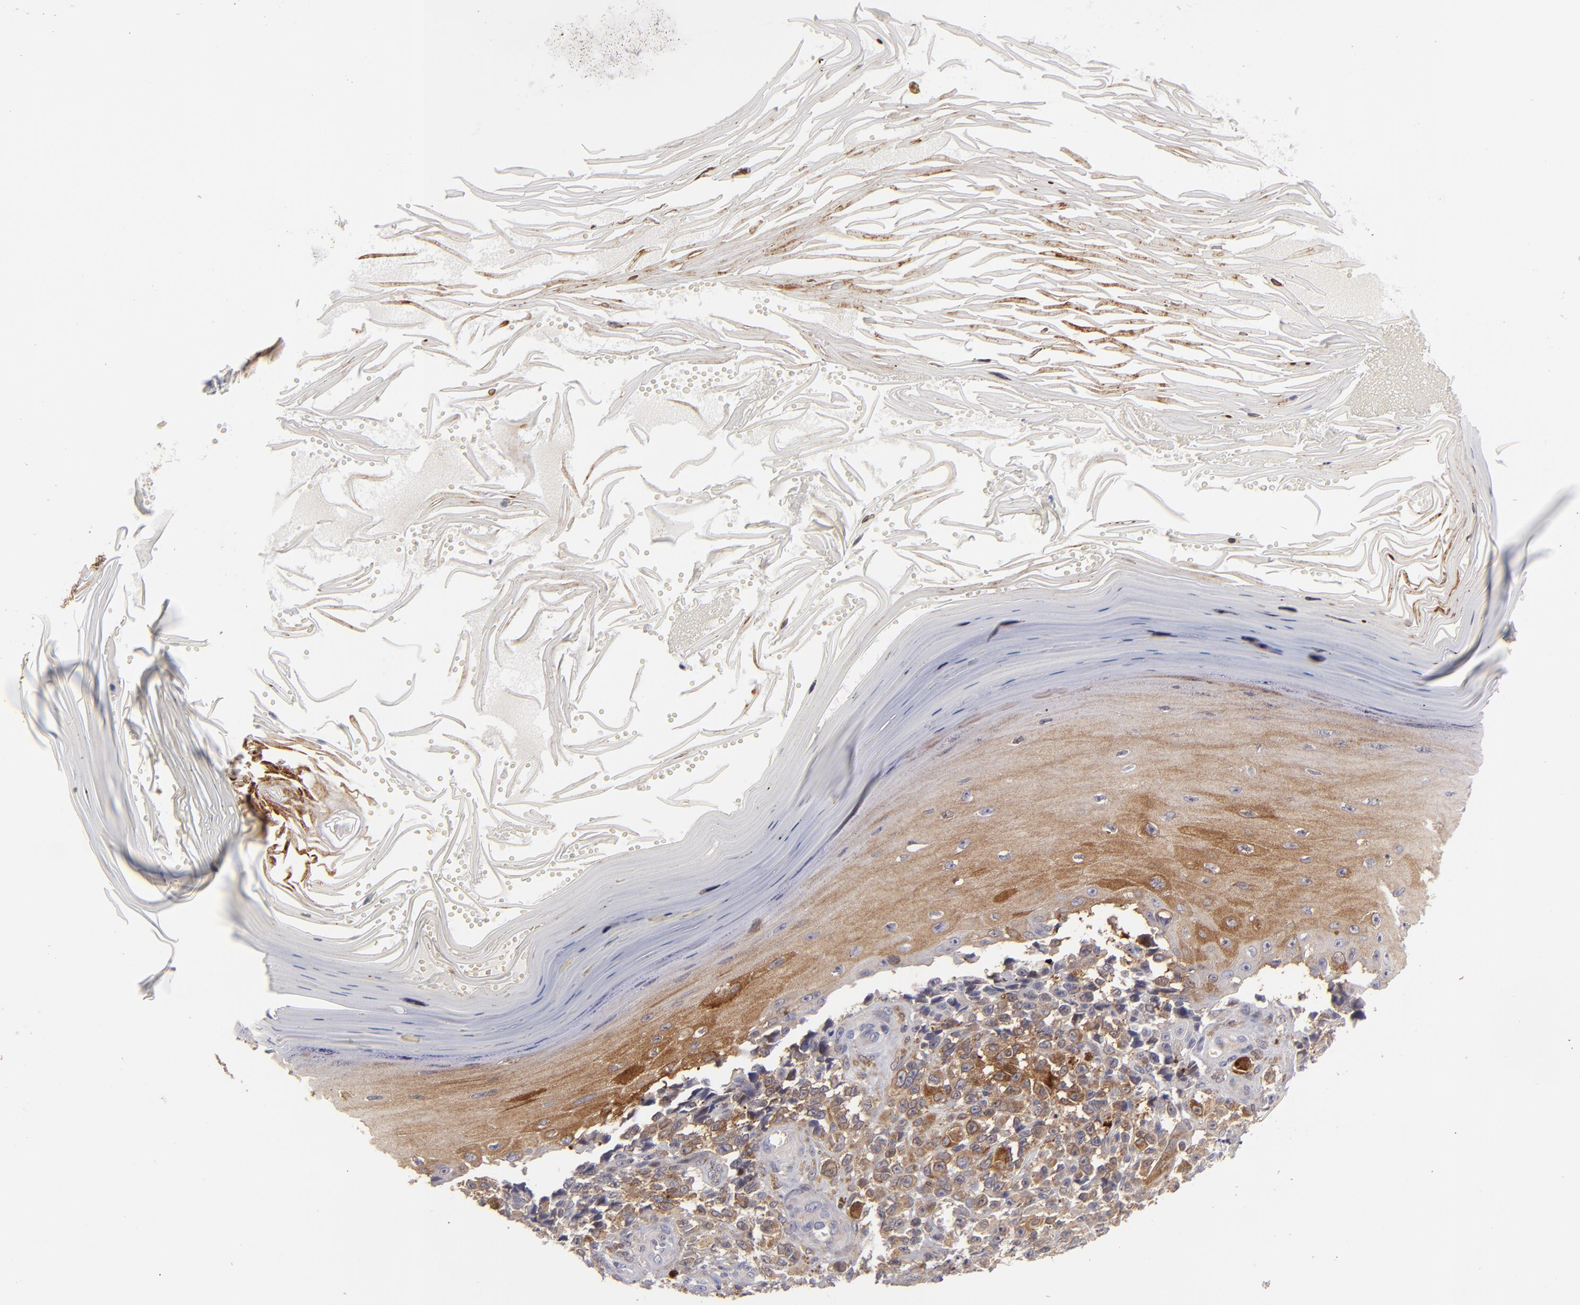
{"staining": {"intensity": "moderate", "quantity": ">75%", "location": "cytoplasmic/membranous"}, "tissue": "melanoma", "cell_type": "Tumor cells", "image_type": "cancer", "snomed": [{"axis": "morphology", "description": "Malignant melanoma, NOS"}, {"axis": "topography", "description": "Skin"}], "caption": "Melanoma stained with immunohistochemistry shows moderate cytoplasmic/membranous staining in about >75% of tumor cells.", "gene": "MMP10", "patient": {"sex": "female", "age": 82}}